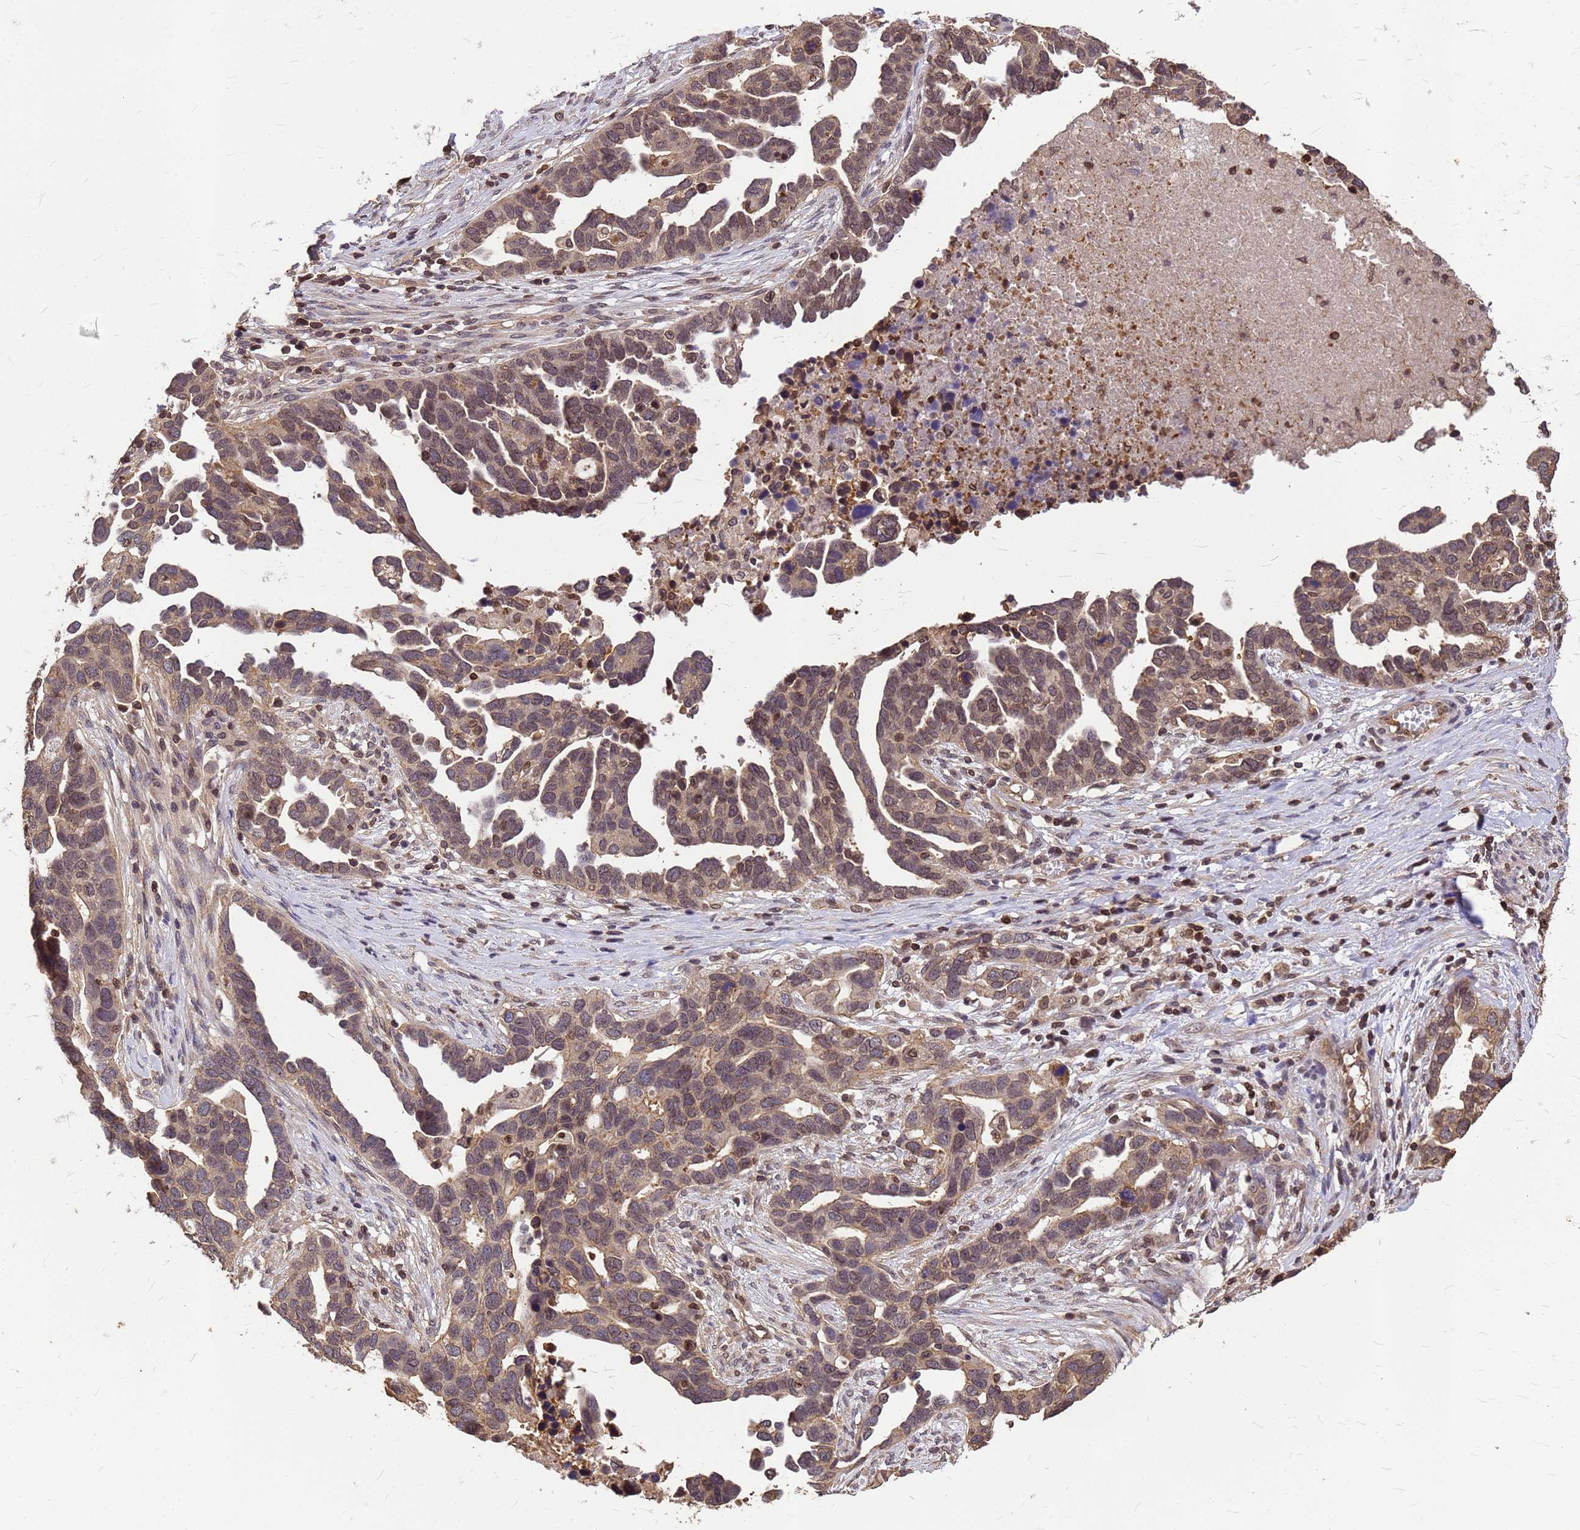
{"staining": {"intensity": "moderate", "quantity": ">75%", "location": "cytoplasmic/membranous,nuclear"}, "tissue": "ovarian cancer", "cell_type": "Tumor cells", "image_type": "cancer", "snomed": [{"axis": "morphology", "description": "Cystadenocarcinoma, serous, NOS"}, {"axis": "topography", "description": "Ovary"}], "caption": "Immunohistochemical staining of human ovarian cancer reveals medium levels of moderate cytoplasmic/membranous and nuclear protein staining in approximately >75% of tumor cells.", "gene": "C1orf35", "patient": {"sex": "female", "age": 54}}